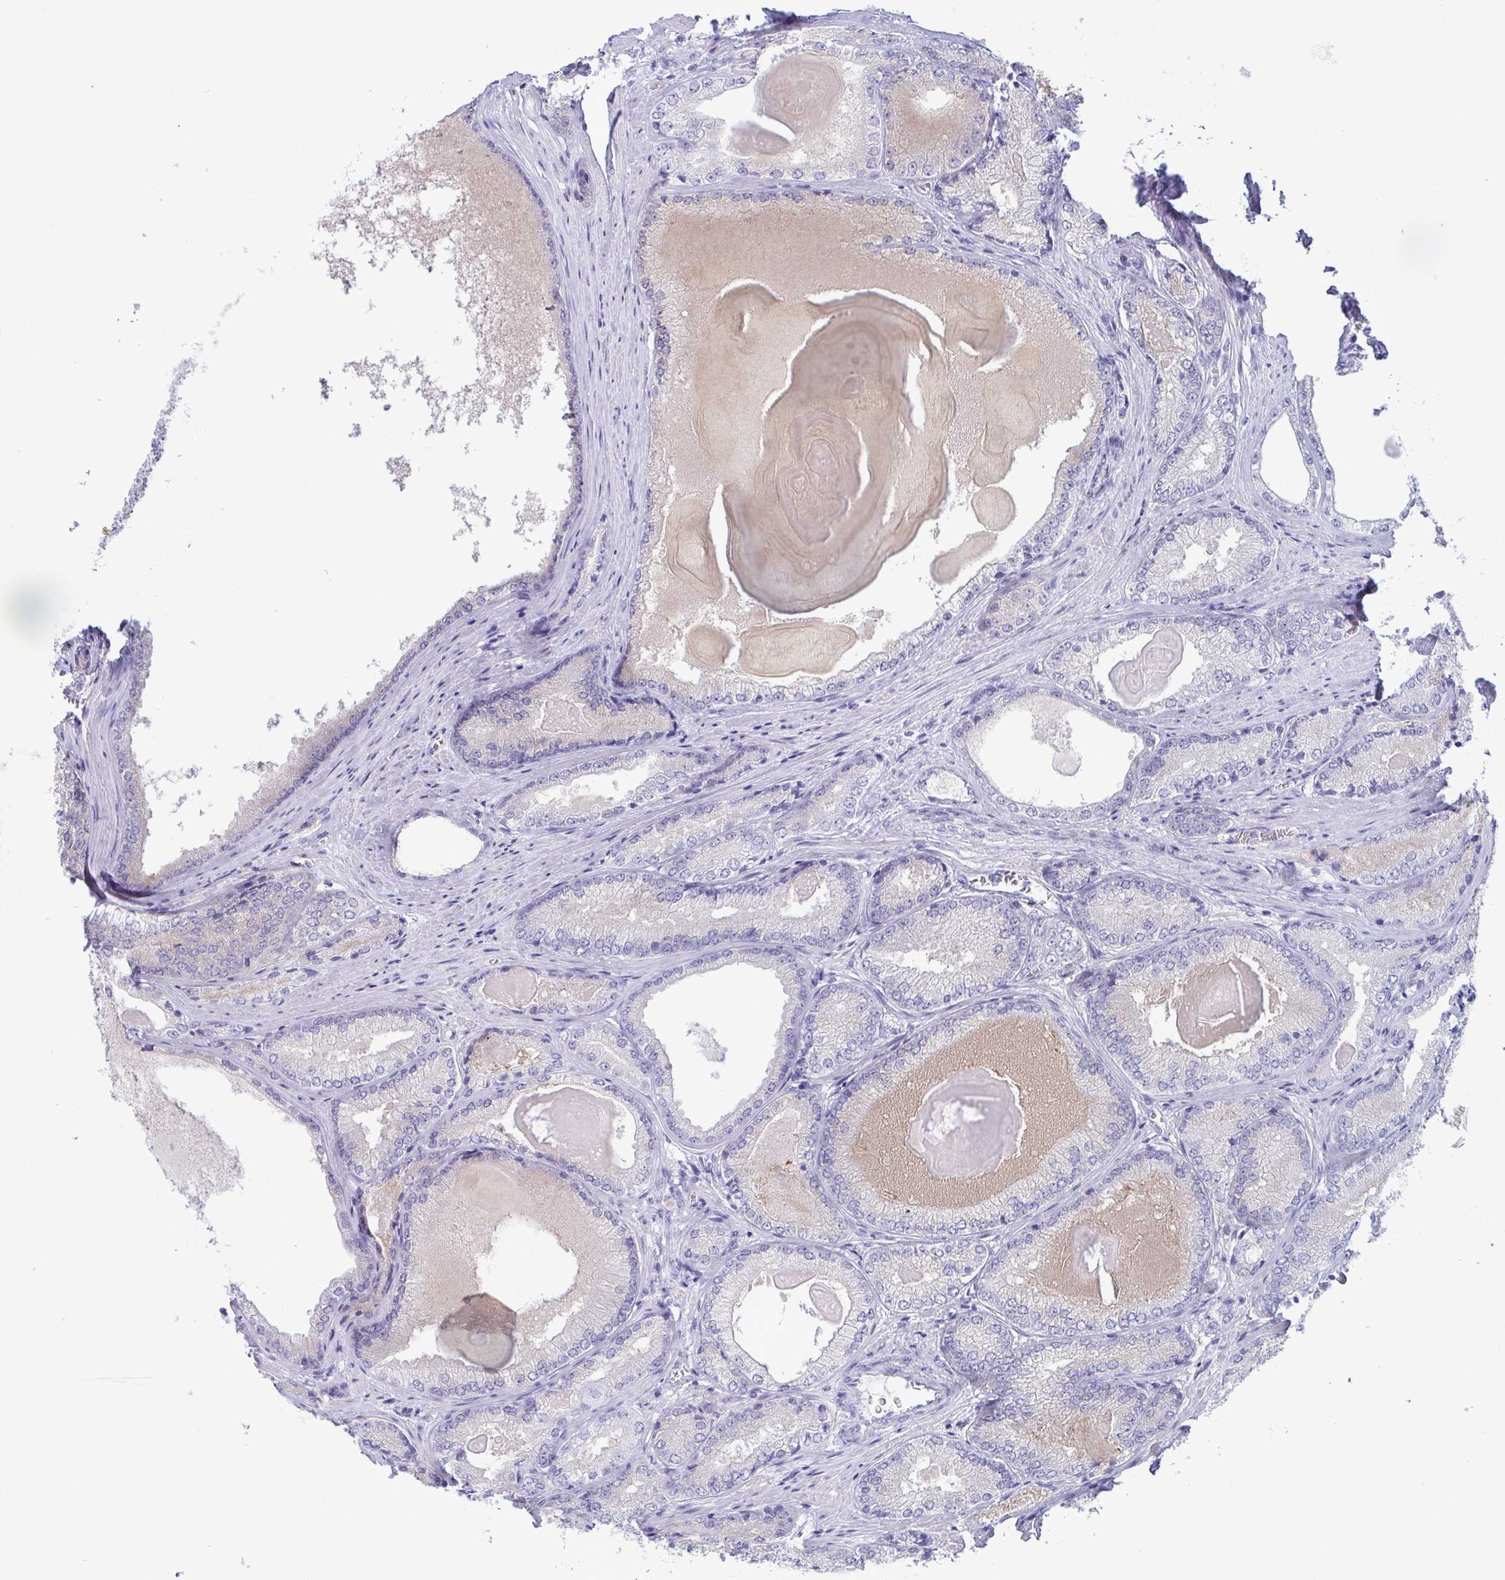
{"staining": {"intensity": "negative", "quantity": "none", "location": "none"}, "tissue": "prostate cancer", "cell_type": "Tumor cells", "image_type": "cancer", "snomed": [{"axis": "morphology", "description": "Adenocarcinoma, NOS"}, {"axis": "morphology", "description": "Adenocarcinoma, Low grade"}, {"axis": "topography", "description": "Prostate"}], "caption": "Photomicrograph shows no protein staining in tumor cells of prostate cancer tissue. The staining is performed using DAB brown chromogen with nuclei counter-stained in using hematoxylin.", "gene": "ANKRD60", "patient": {"sex": "male", "age": 68}}